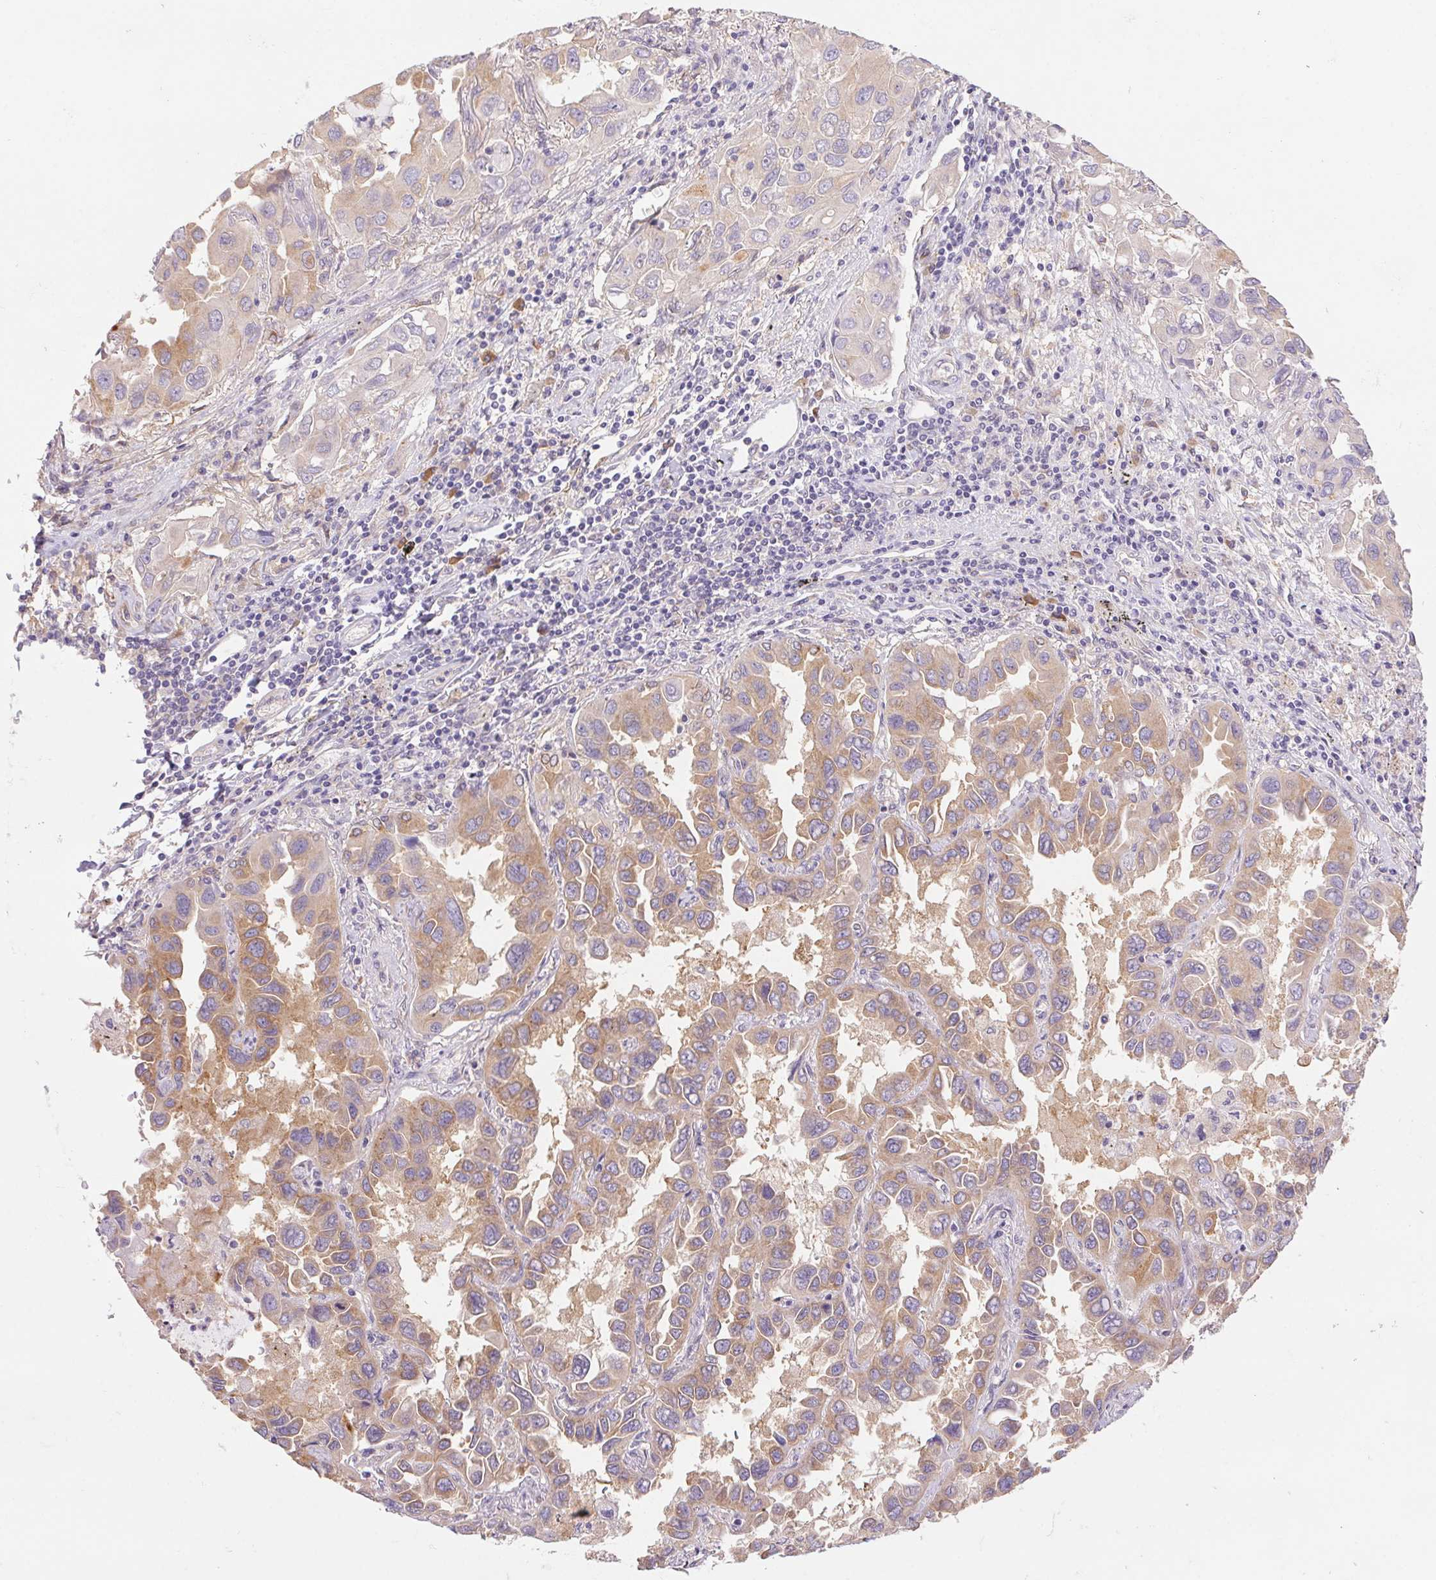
{"staining": {"intensity": "moderate", "quantity": ">75%", "location": "cytoplasmic/membranous"}, "tissue": "lung cancer", "cell_type": "Tumor cells", "image_type": "cancer", "snomed": [{"axis": "morphology", "description": "Adenocarcinoma, NOS"}, {"axis": "topography", "description": "Lung"}], "caption": "A photomicrograph of adenocarcinoma (lung) stained for a protein displays moderate cytoplasmic/membranous brown staining in tumor cells.", "gene": "RAB1A", "patient": {"sex": "male", "age": 64}}